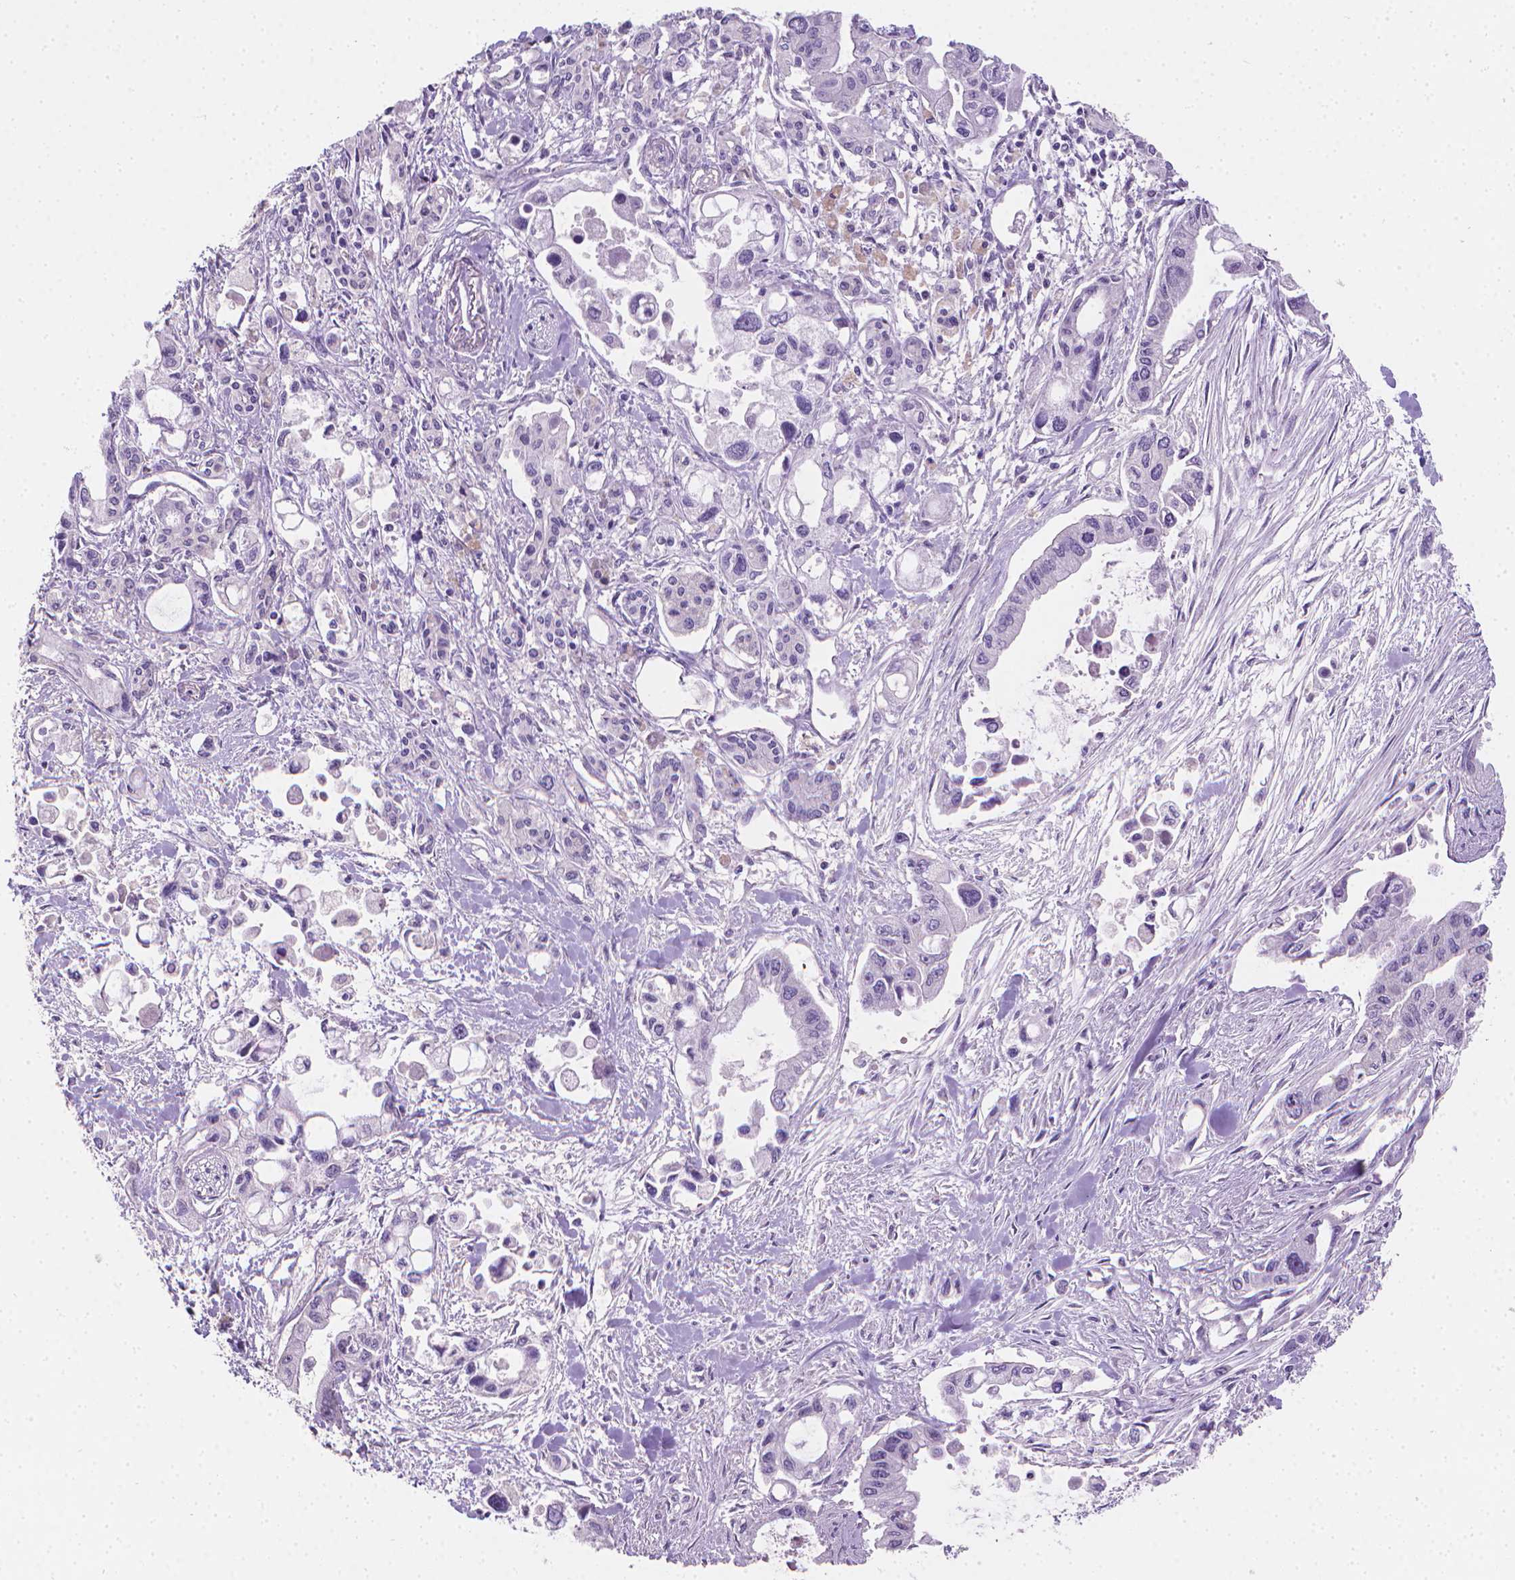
{"staining": {"intensity": "negative", "quantity": "none", "location": "none"}, "tissue": "pancreatic cancer", "cell_type": "Tumor cells", "image_type": "cancer", "snomed": [{"axis": "morphology", "description": "Adenocarcinoma, NOS"}, {"axis": "topography", "description": "Pancreas"}], "caption": "The immunohistochemistry photomicrograph has no significant positivity in tumor cells of pancreatic cancer tissue.", "gene": "TNNI2", "patient": {"sex": "female", "age": 61}}